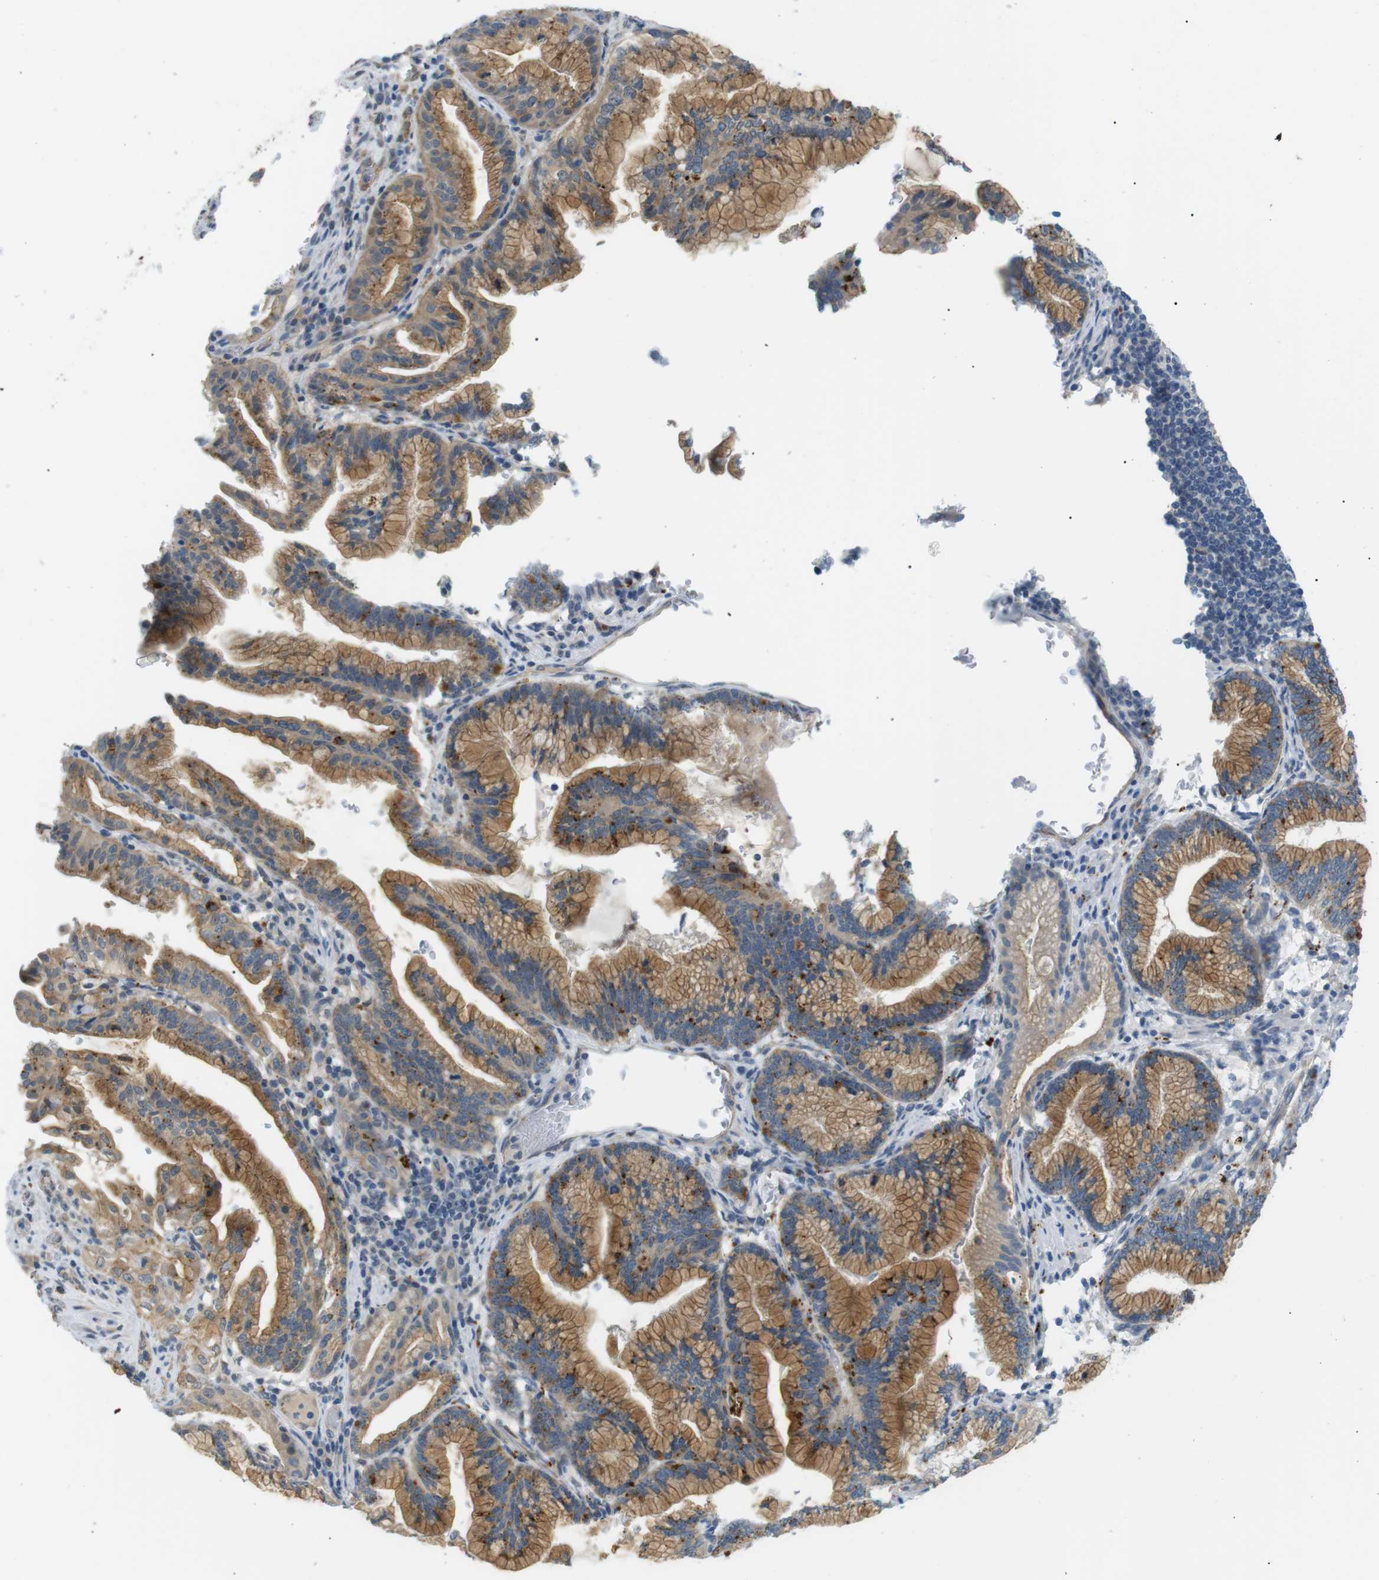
{"staining": {"intensity": "moderate", "quantity": ">75%", "location": "cytoplasmic/membranous"}, "tissue": "pancreatic cancer", "cell_type": "Tumor cells", "image_type": "cancer", "snomed": [{"axis": "morphology", "description": "Adenocarcinoma, NOS"}, {"axis": "topography", "description": "Pancreas"}], "caption": "This image displays pancreatic cancer stained with immunohistochemistry to label a protein in brown. The cytoplasmic/membranous of tumor cells show moderate positivity for the protein. Nuclei are counter-stained blue.", "gene": "B4GALNT2", "patient": {"sex": "female", "age": 64}}